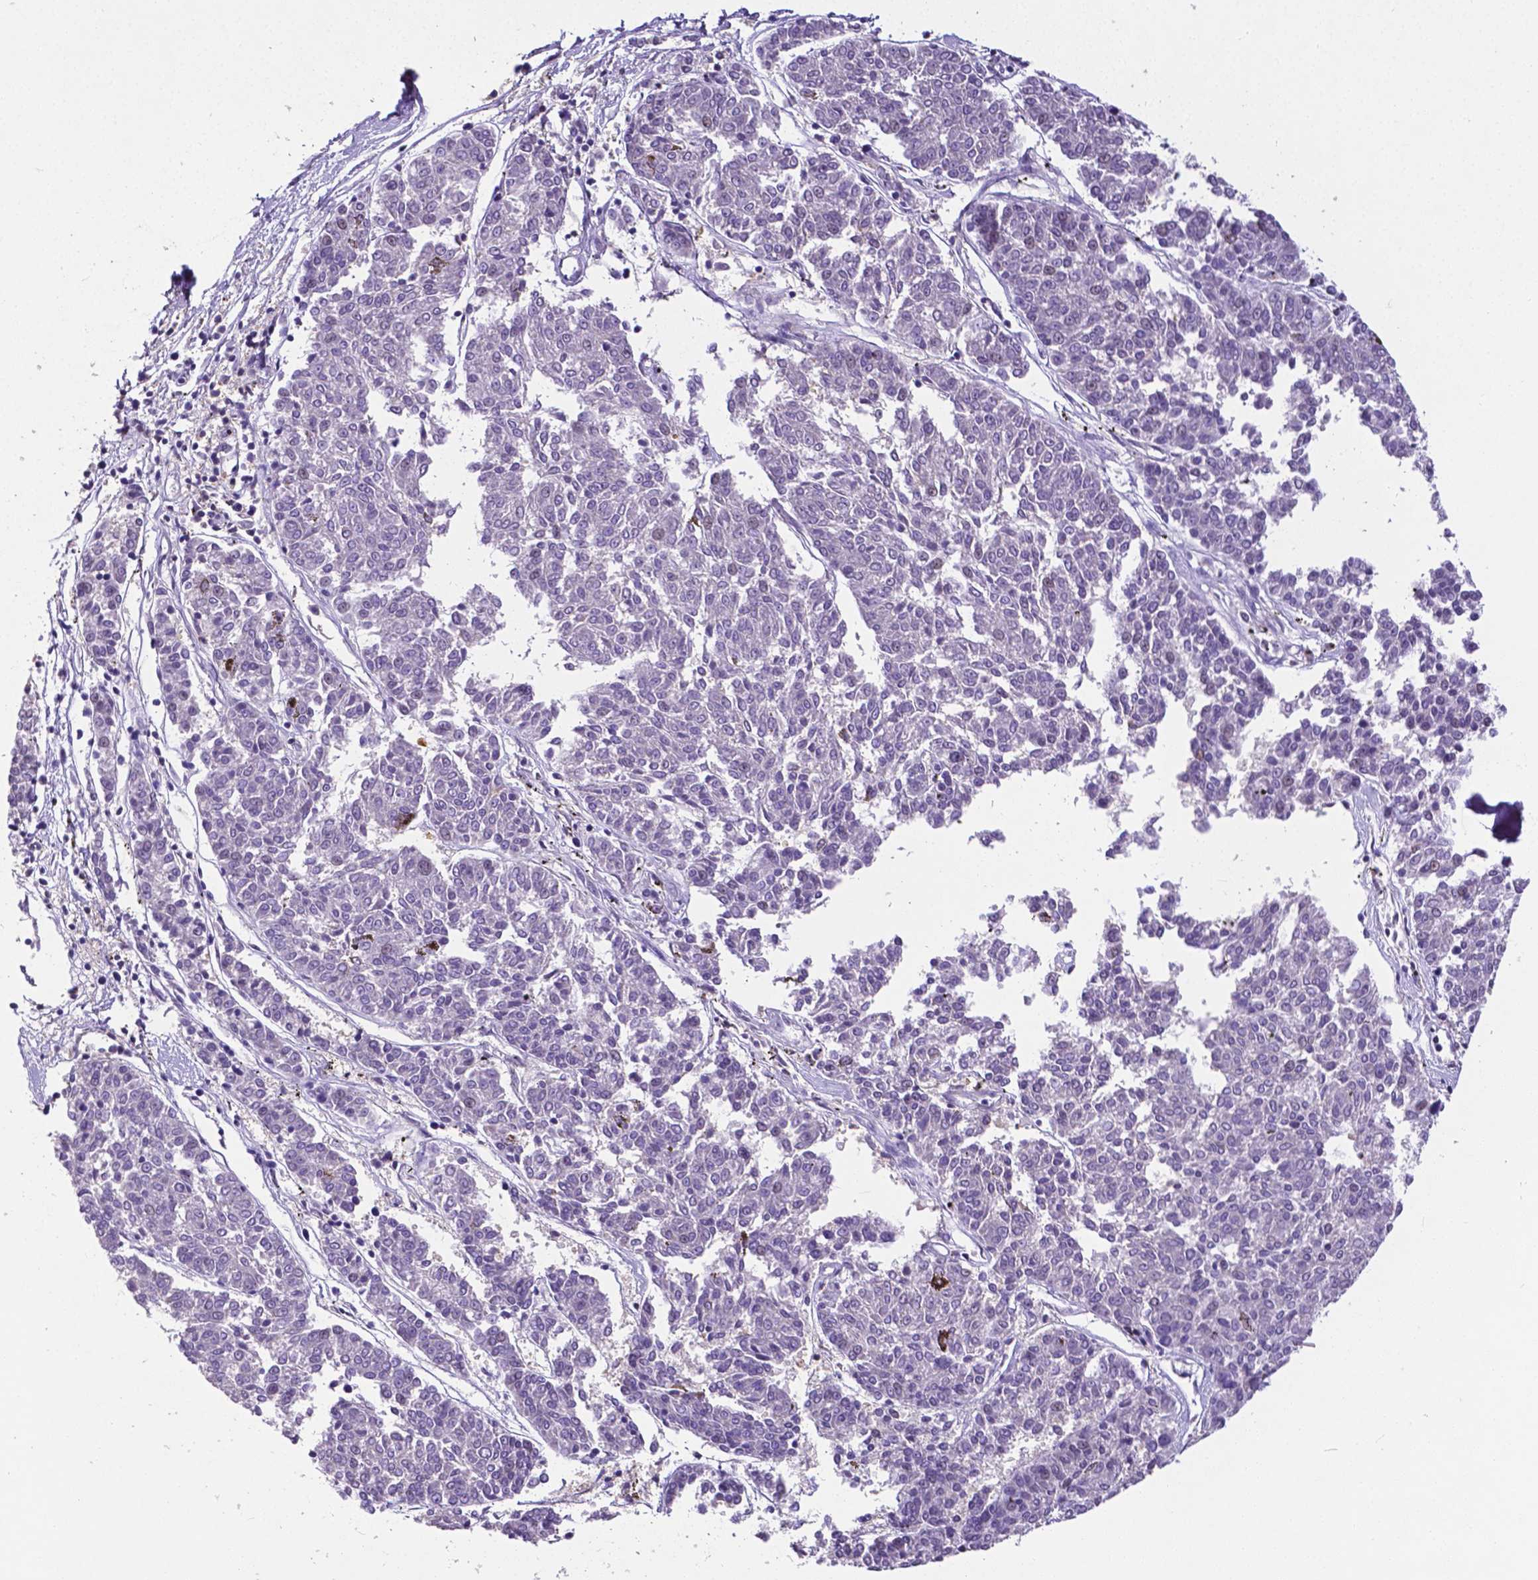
{"staining": {"intensity": "negative", "quantity": "none", "location": "none"}, "tissue": "melanoma", "cell_type": "Tumor cells", "image_type": "cancer", "snomed": [{"axis": "morphology", "description": "Malignant melanoma, NOS"}, {"axis": "topography", "description": "Skin"}], "caption": "Tumor cells are negative for brown protein staining in malignant melanoma. (Stains: DAB IHC with hematoxylin counter stain, Microscopy: brightfield microscopy at high magnification).", "gene": "CD4", "patient": {"sex": "female", "age": 72}}